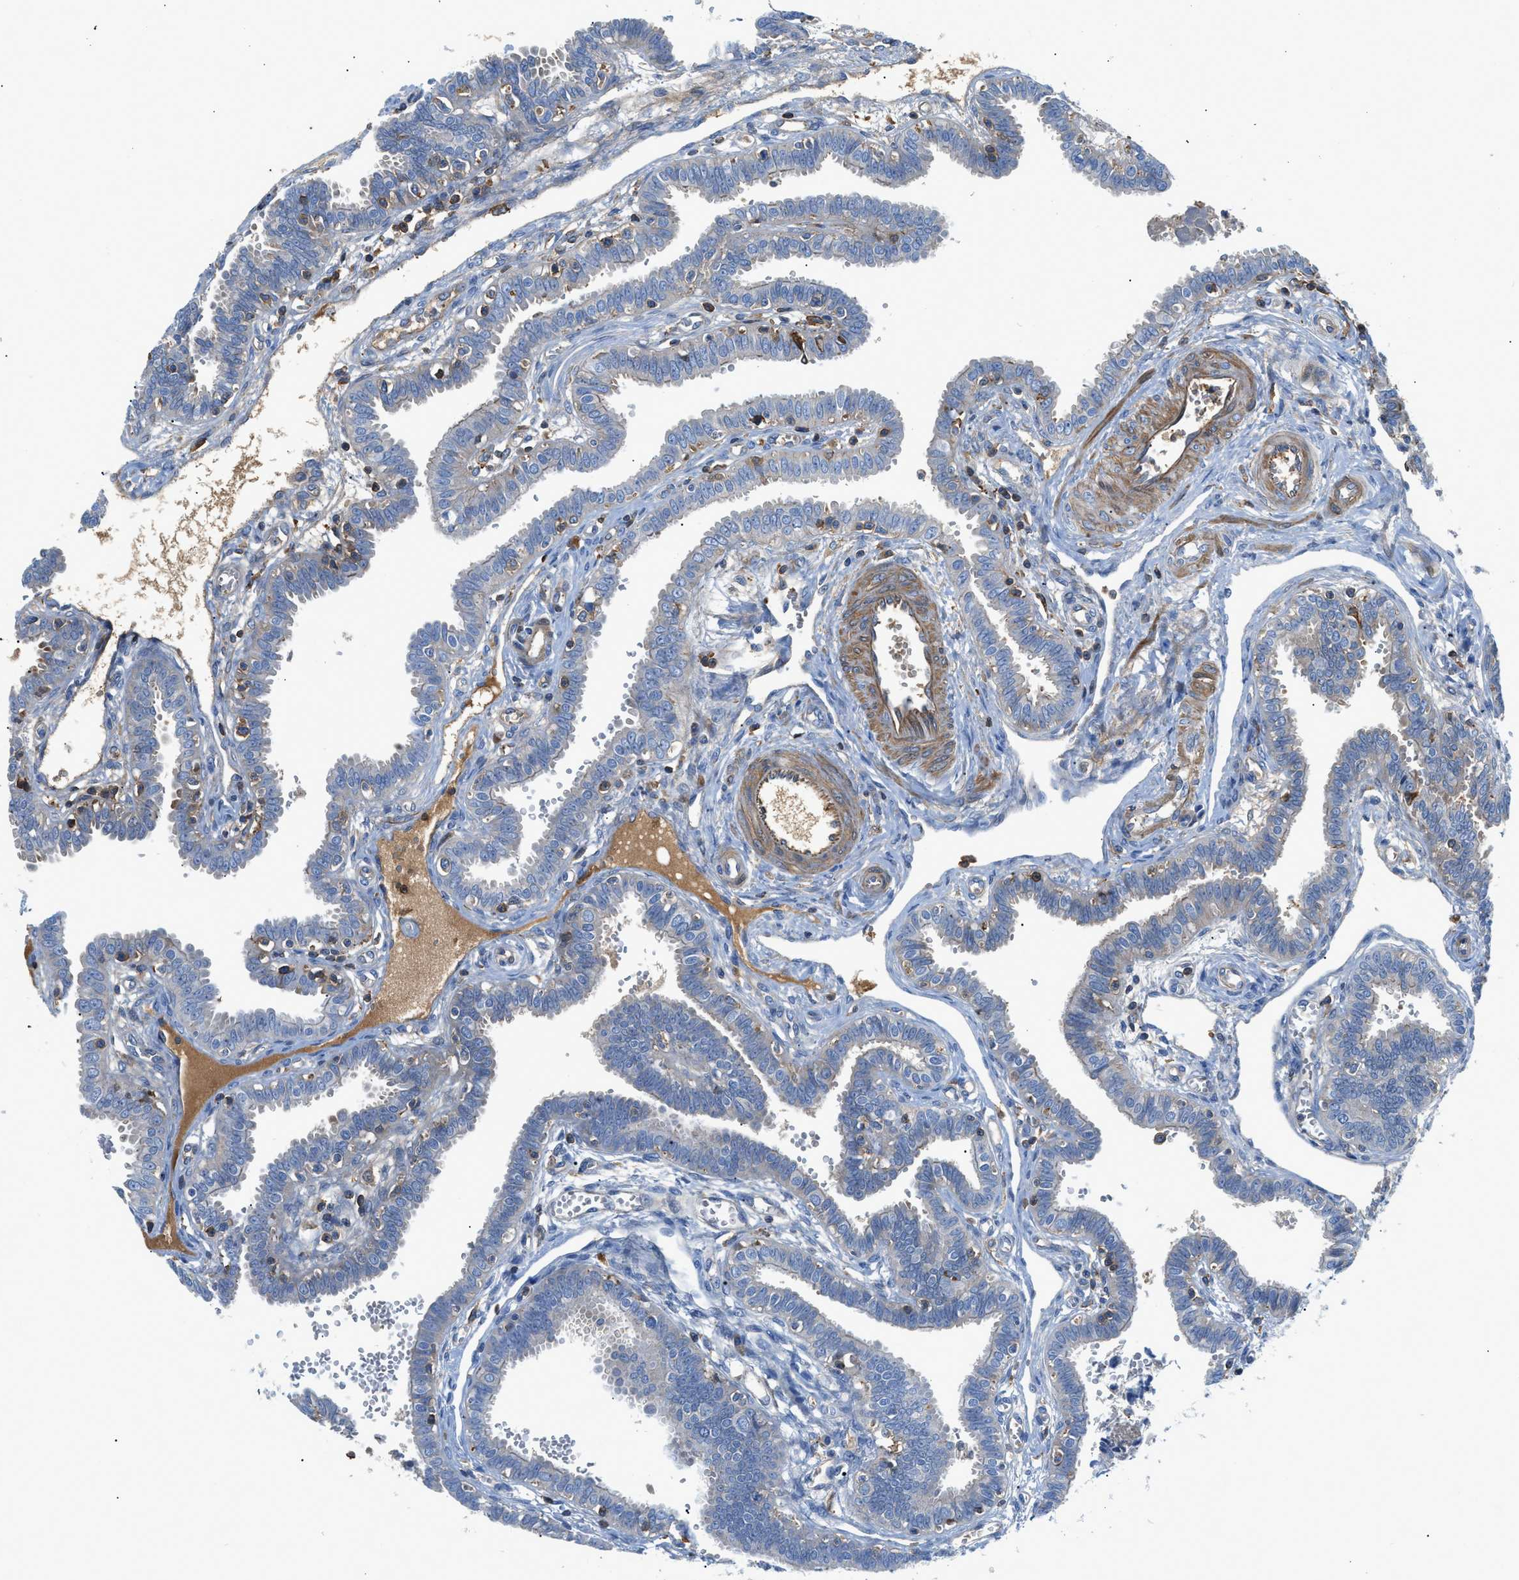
{"staining": {"intensity": "negative", "quantity": "none", "location": "none"}, "tissue": "fallopian tube", "cell_type": "Glandular cells", "image_type": "normal", "snomed": [{"axis": "morphology", "description": "Normal tissue, NOS"}, {"axis": "topography", "description": "Fallopian tube"}], "caption": "IHC histopathology image of normal fallopian tube stained for a protein (brown), which displays no expression in glandular cells.", "gene": "ATP6V0D1", "patient": {"sex": "female", "age": 32}}